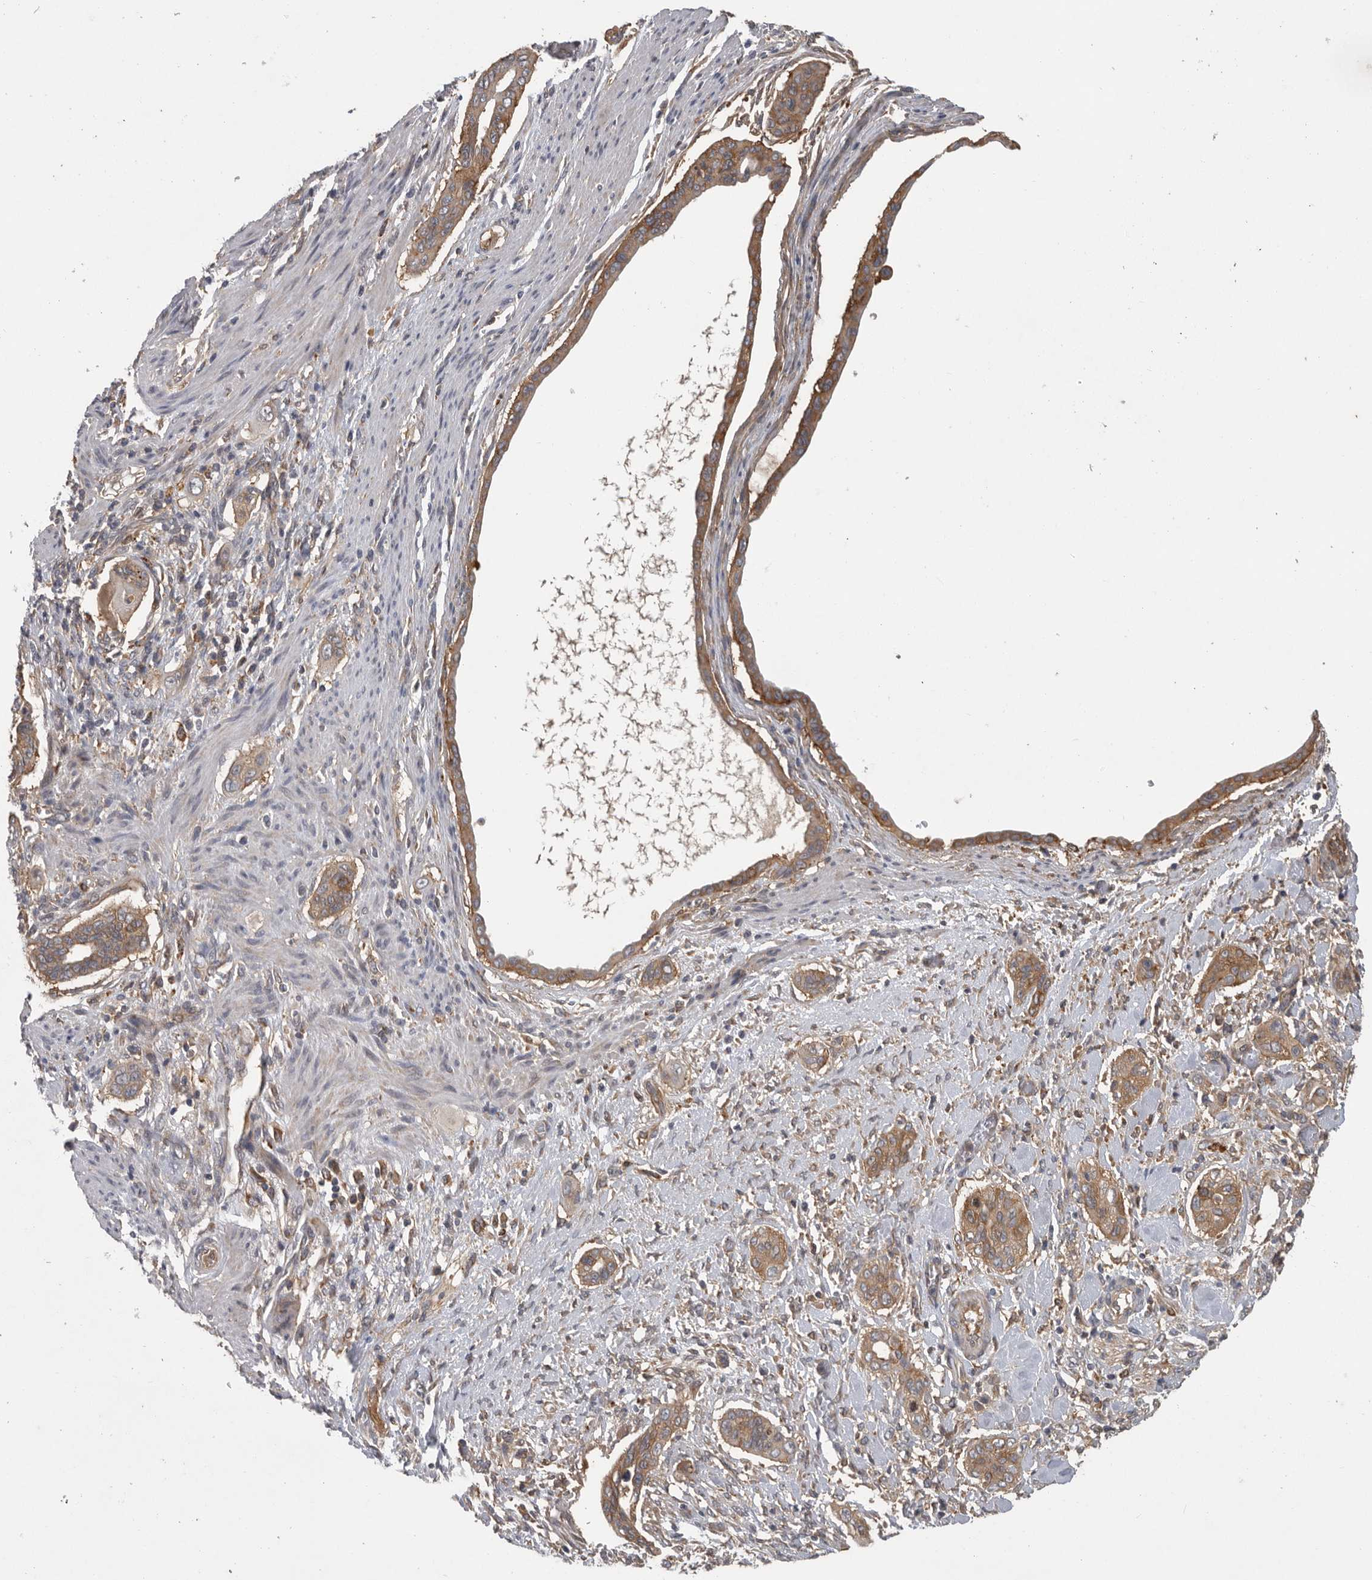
{"staining": {"intensity": "moderate", "quantity": ">75%", "location": "cytoplasmic/membranous"}, "tissue": "pancreatic cancer", "cell_type": "Tumor cells", "image_type": "cancer", "snomed": [{"axis": "morphology", "description": "Adenocarcinoma, NOS"}, {"axis": "topography", "description": "Pancreas"}], "caption": "Immunohistochemistry (IHC) image of adenocarcinoma (pancreatic) stained for a protein (brown), which reveals medium levels of moderate cytoplasmic/membranous positivity in approximately >75% of tumor cells.", "gene": "C1orf109", "patient": {"sex": "male", "age": 77}}